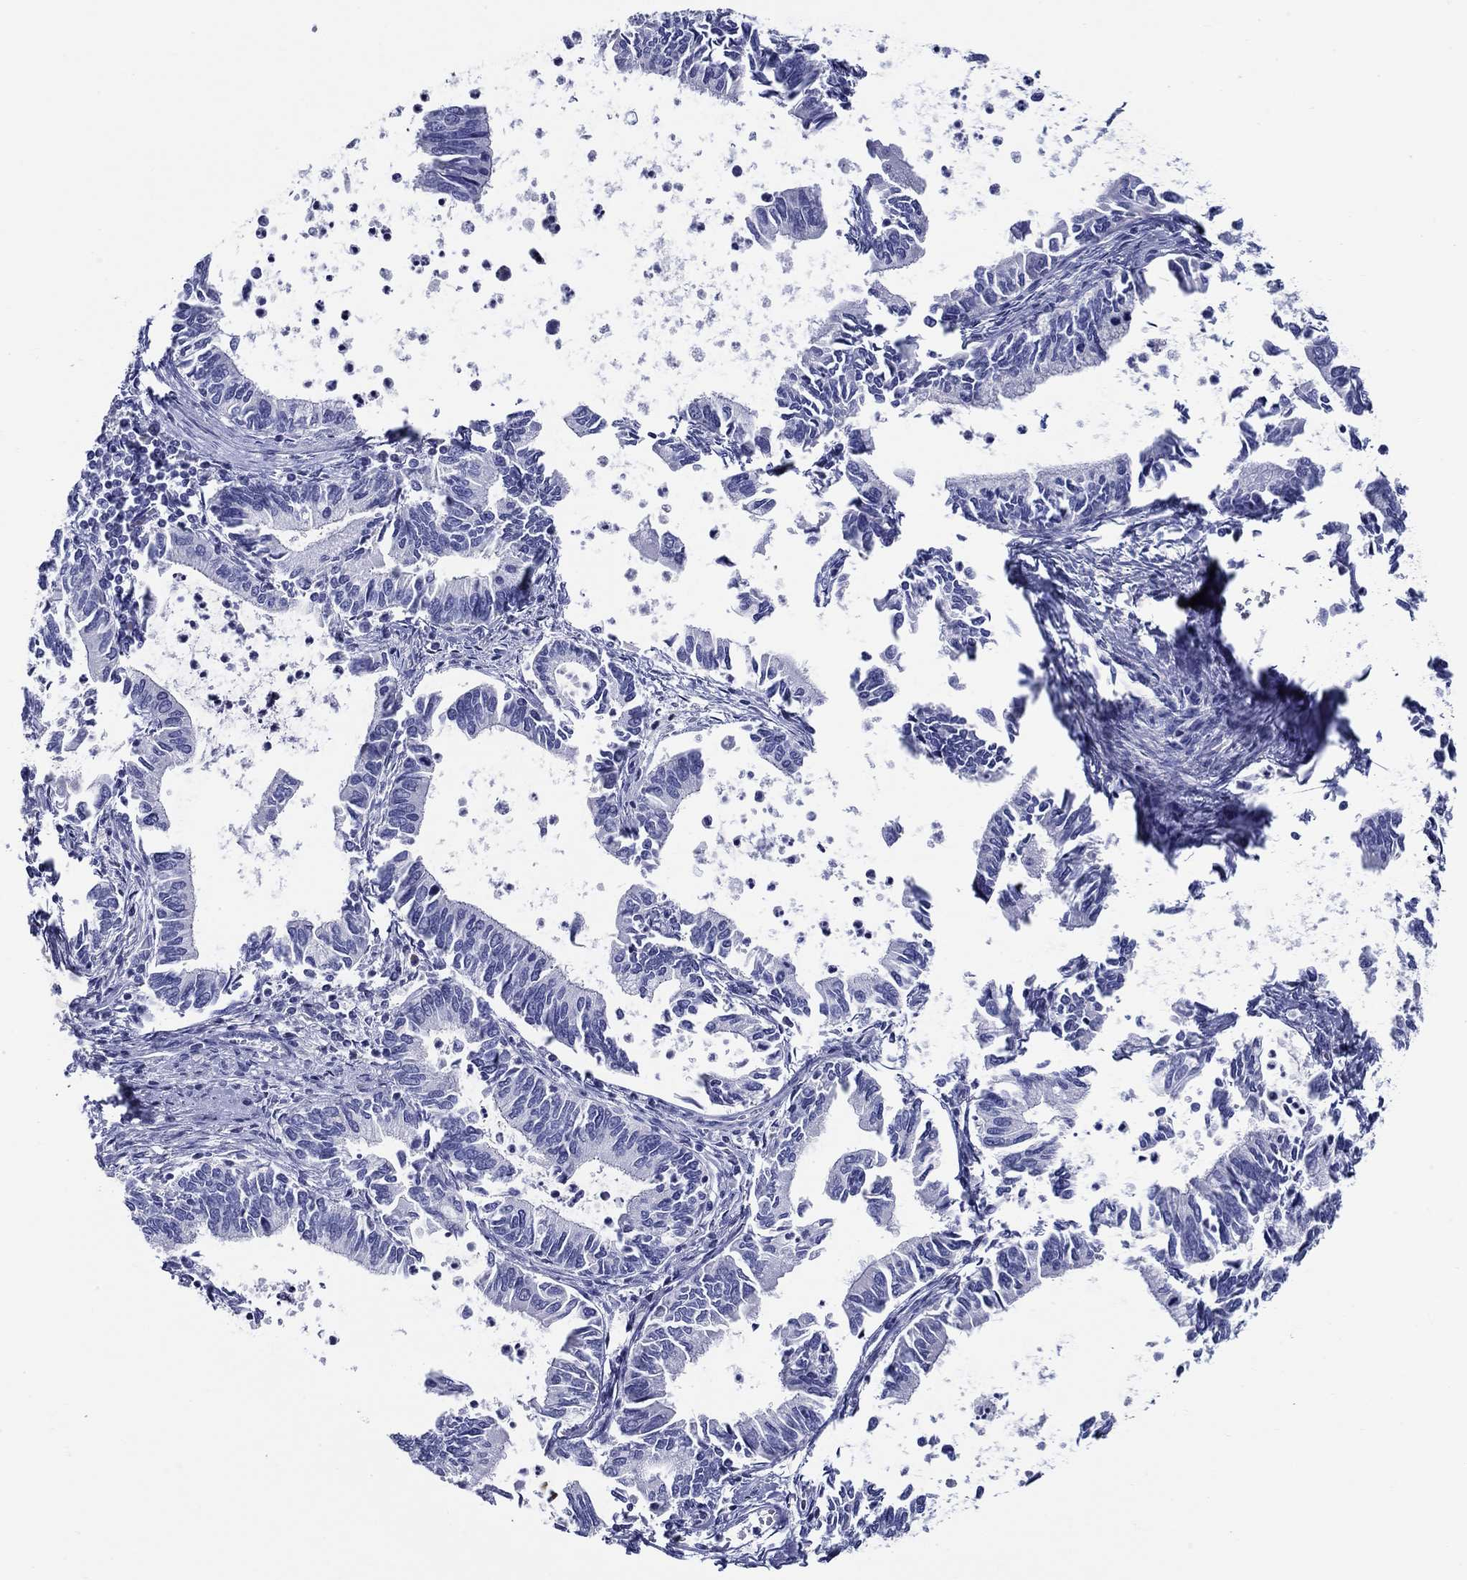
{"staining": {"intensity": "negative", "quantity": "none", "location": "none"}, "tissue": "cervical cancer", "cell_type": "Tumor cells", "image_type": "cancer", "snomed": [{"axis": "morphology", "description": "Adenocarcinoma, NOS"}, {"axis": "topography", "description": "Cervix"}], "caption": "This is an immunohistochemistry histopathology image of cervical cancer (adenocarcinoma). There is no expression in tumor cells.", "gene": "CRYGS", "patient": {"sex": "female", "age": 42}}